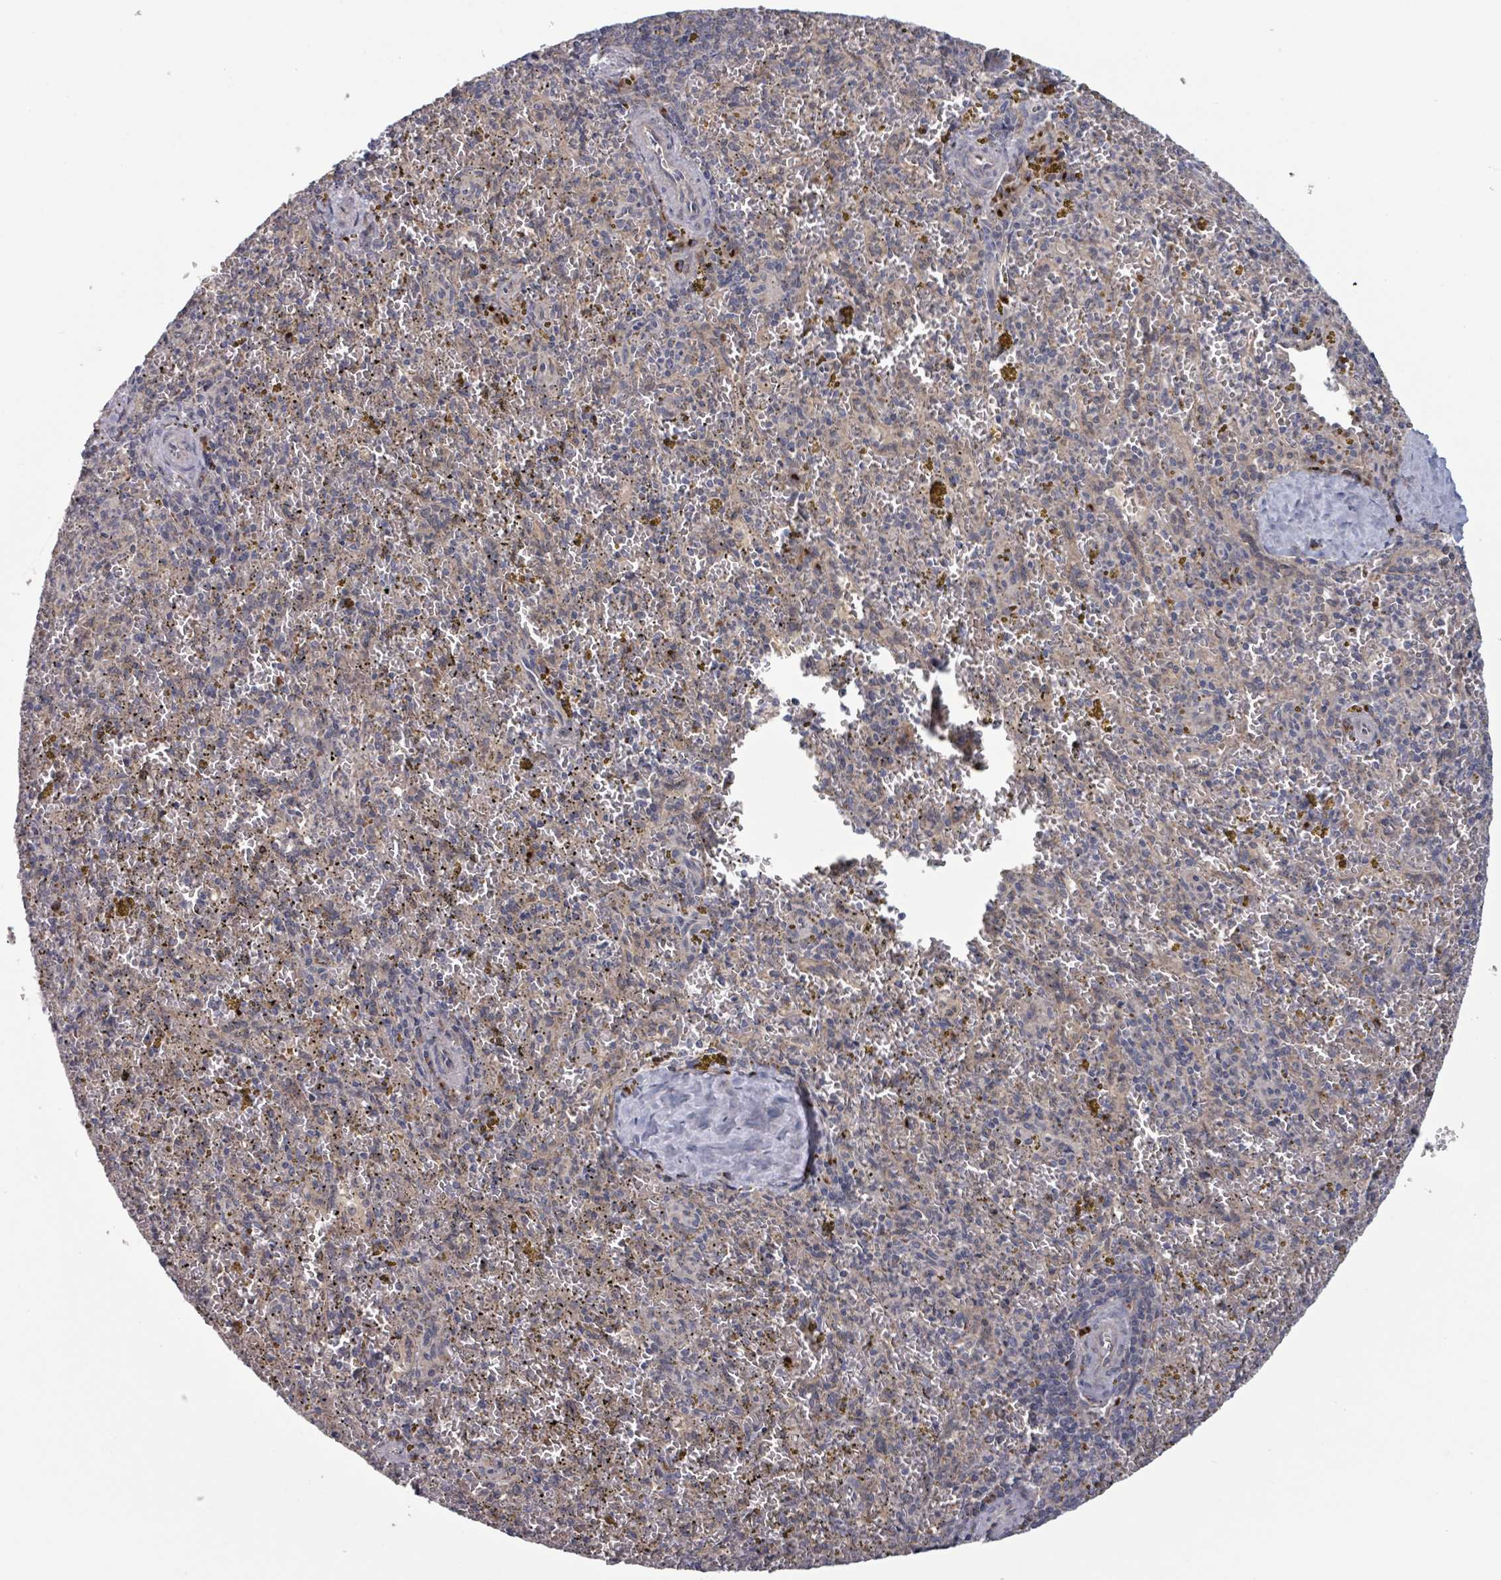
{"staining": {"intensity": "negative", "quantity": "none", "location": "none"}, "tissue": "spleen", "cell_type": "Cells in red pulp", "image_type": "normal", "snomed": [{"axis": "morphology", "description": "Normal tissue, NOS"}, {"axis": "topography", "description": "Spleen"}], "caption": "Protein analysis of benign spleen displays no significant positivity in cells in red pulp. (Immunohistochemistry (ihc), brightfield microscopy, high magnification).", "gene": "FKBP1A", "patient": {"sex": "male", "age": 57}}